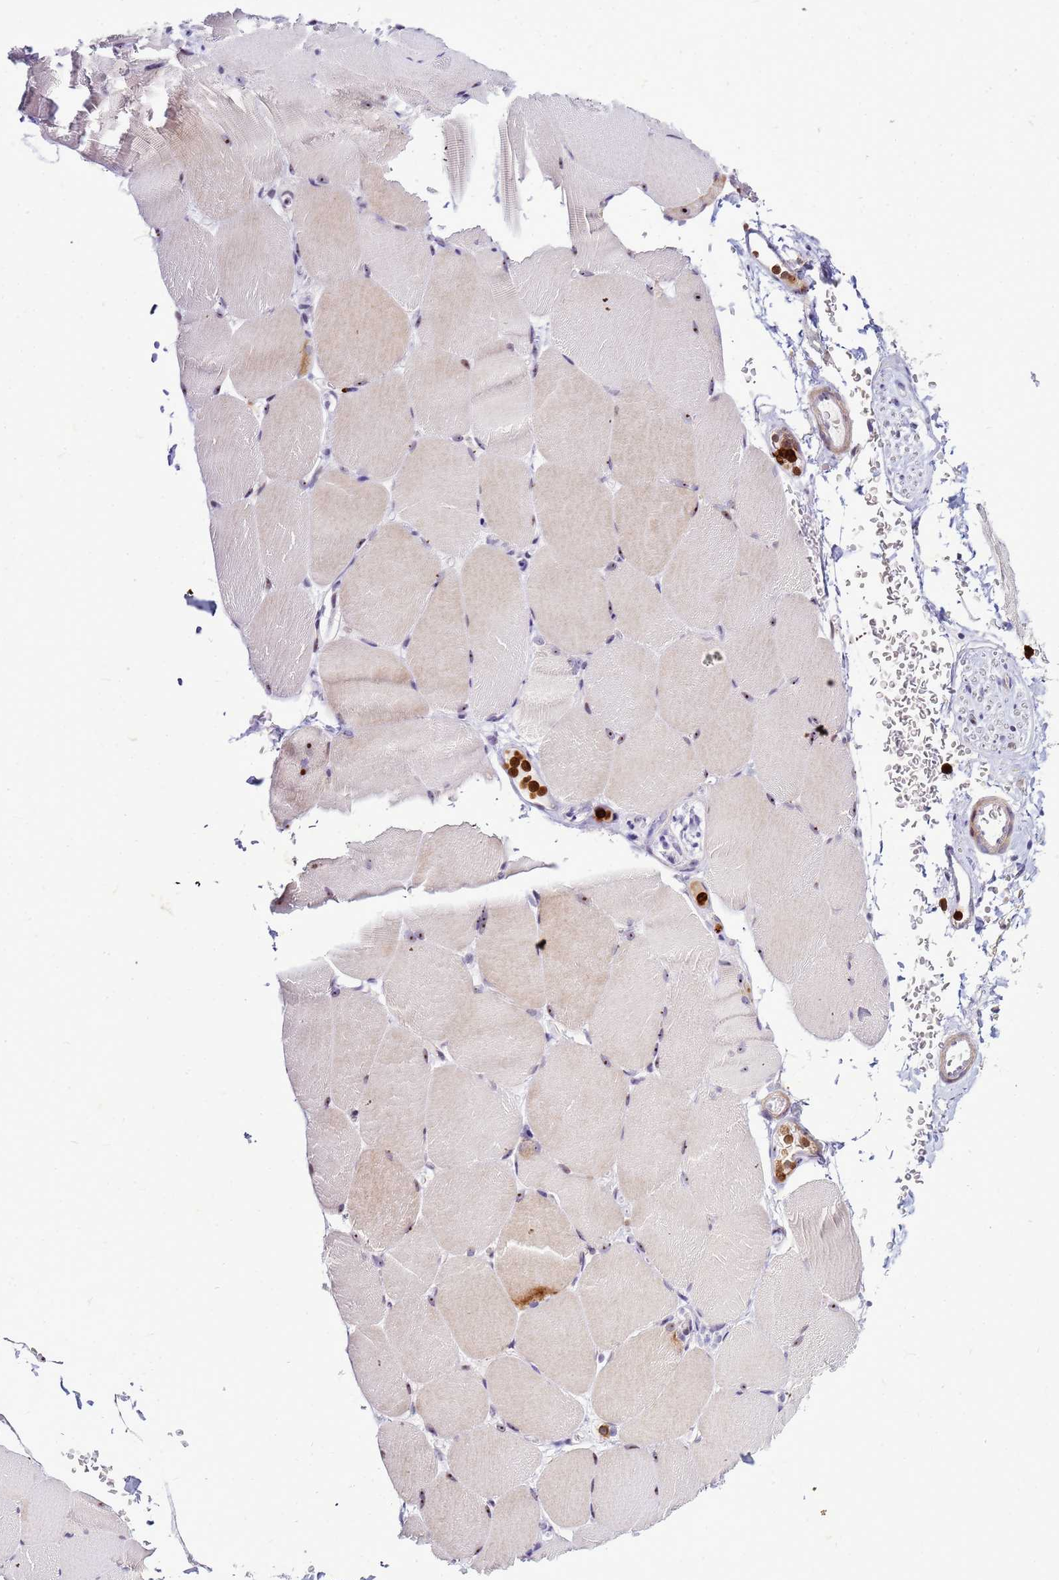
{"staining": {"intensity": "weak", "quantity": "<25%", "location": "nuclear"}, "tissue": "skeletal muscle", "cell_type": "Myocytes", "image_type": "normal", "snomed": [{"axis": "morphology", "description": "Normal tissue, NOS"}, {"axis": "topography", "description": "Skeletal muscle"}, {"axis": "topography", "description": "Parathyroid gland"}], "caption": "This micrograph is of benign skeletal muscle stained with immunohistochemistry to label a protein in brown with the nuclei are counter-stained blue. There is no positivity in myocytes. (Stains: DAB (3,3'-diaminobenzidine) IHC with hematoxylin counter stain, Microscopy: brightfield microscopy at high magnification).", "gene": "VPS4B", "patient": {"sex": "female", "age": 37}}